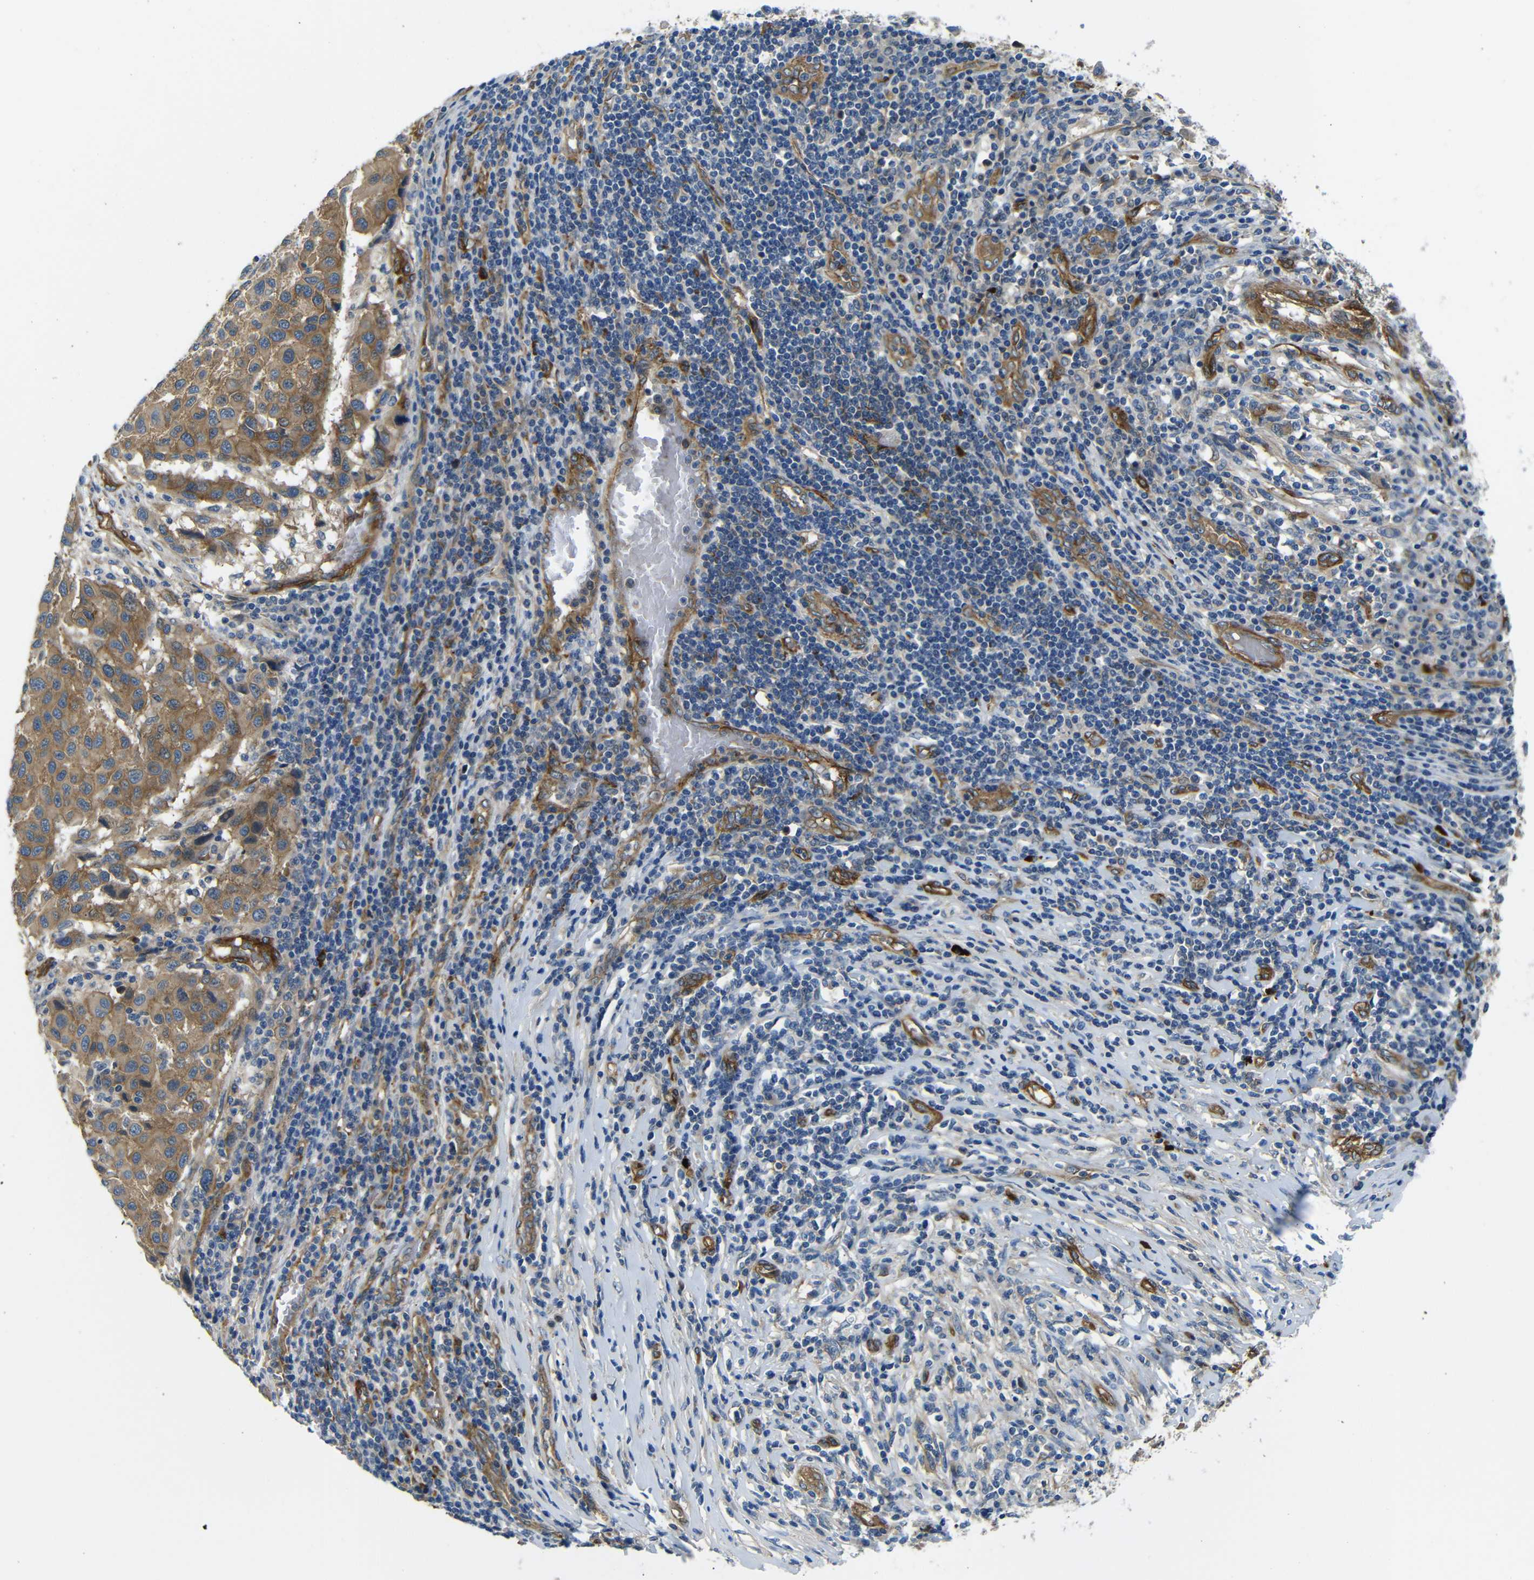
{"staining": {"intensity": "moderate", "quantity": ">75%", "location": "cytoplasmic/membranous"}, "tissue": "melanoma", "cell_type": "Tumor cells", "image_type": "cancer", "snomed": [{"axis": "morphology", "description": "Malignant melanoma, Metastatic site"}, {"axis": "topography", "description": "Lymph node"}], "caption": "High-power microscopy captured an IHC micrograph of malignant melanoma (metastatic site), revealing moderate cytoplasmic/membranous expression in approximately >75% of tumor cells.", "gene": "MYO1B", "patient": {"sex": "male", "age": 61}}